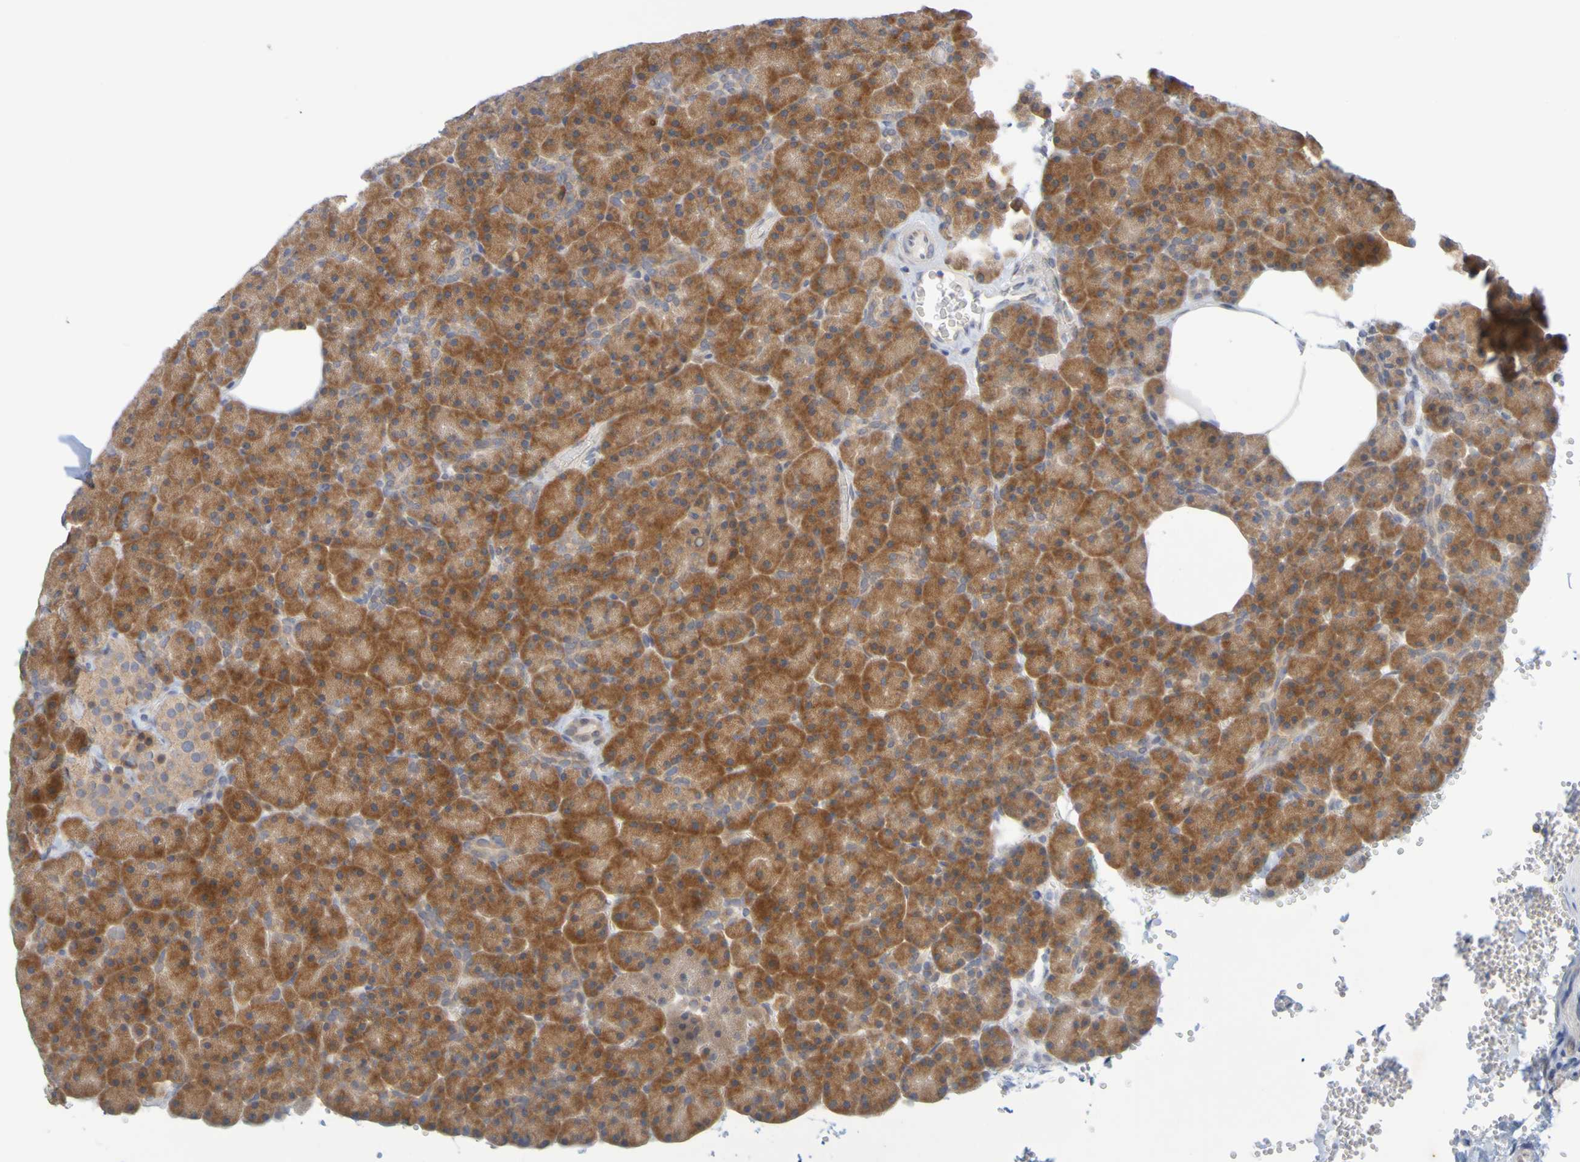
{"staining": {"intensity": "strong", "quantity": ">75%", "location": "cytoplasmic/membranous"}, "tissue": "pancreas", "cell_type": "Exocrine glandular cells", "image_type": "normal", "snomed": [{"axis": "morphology", "description": "Normal tissue, NOS"}, {"axis": "topography", "description": "Pancreas"}], "caption": "Protein analysis of benign pancreas shows strong cytoplasmic/membranous expression in about >75% of exocrine glandular cells. (DAB IHC with brightfield microscopy, high magnification).", "gene": "MOGS", "patient": {"sex": "female", "age": 35}}